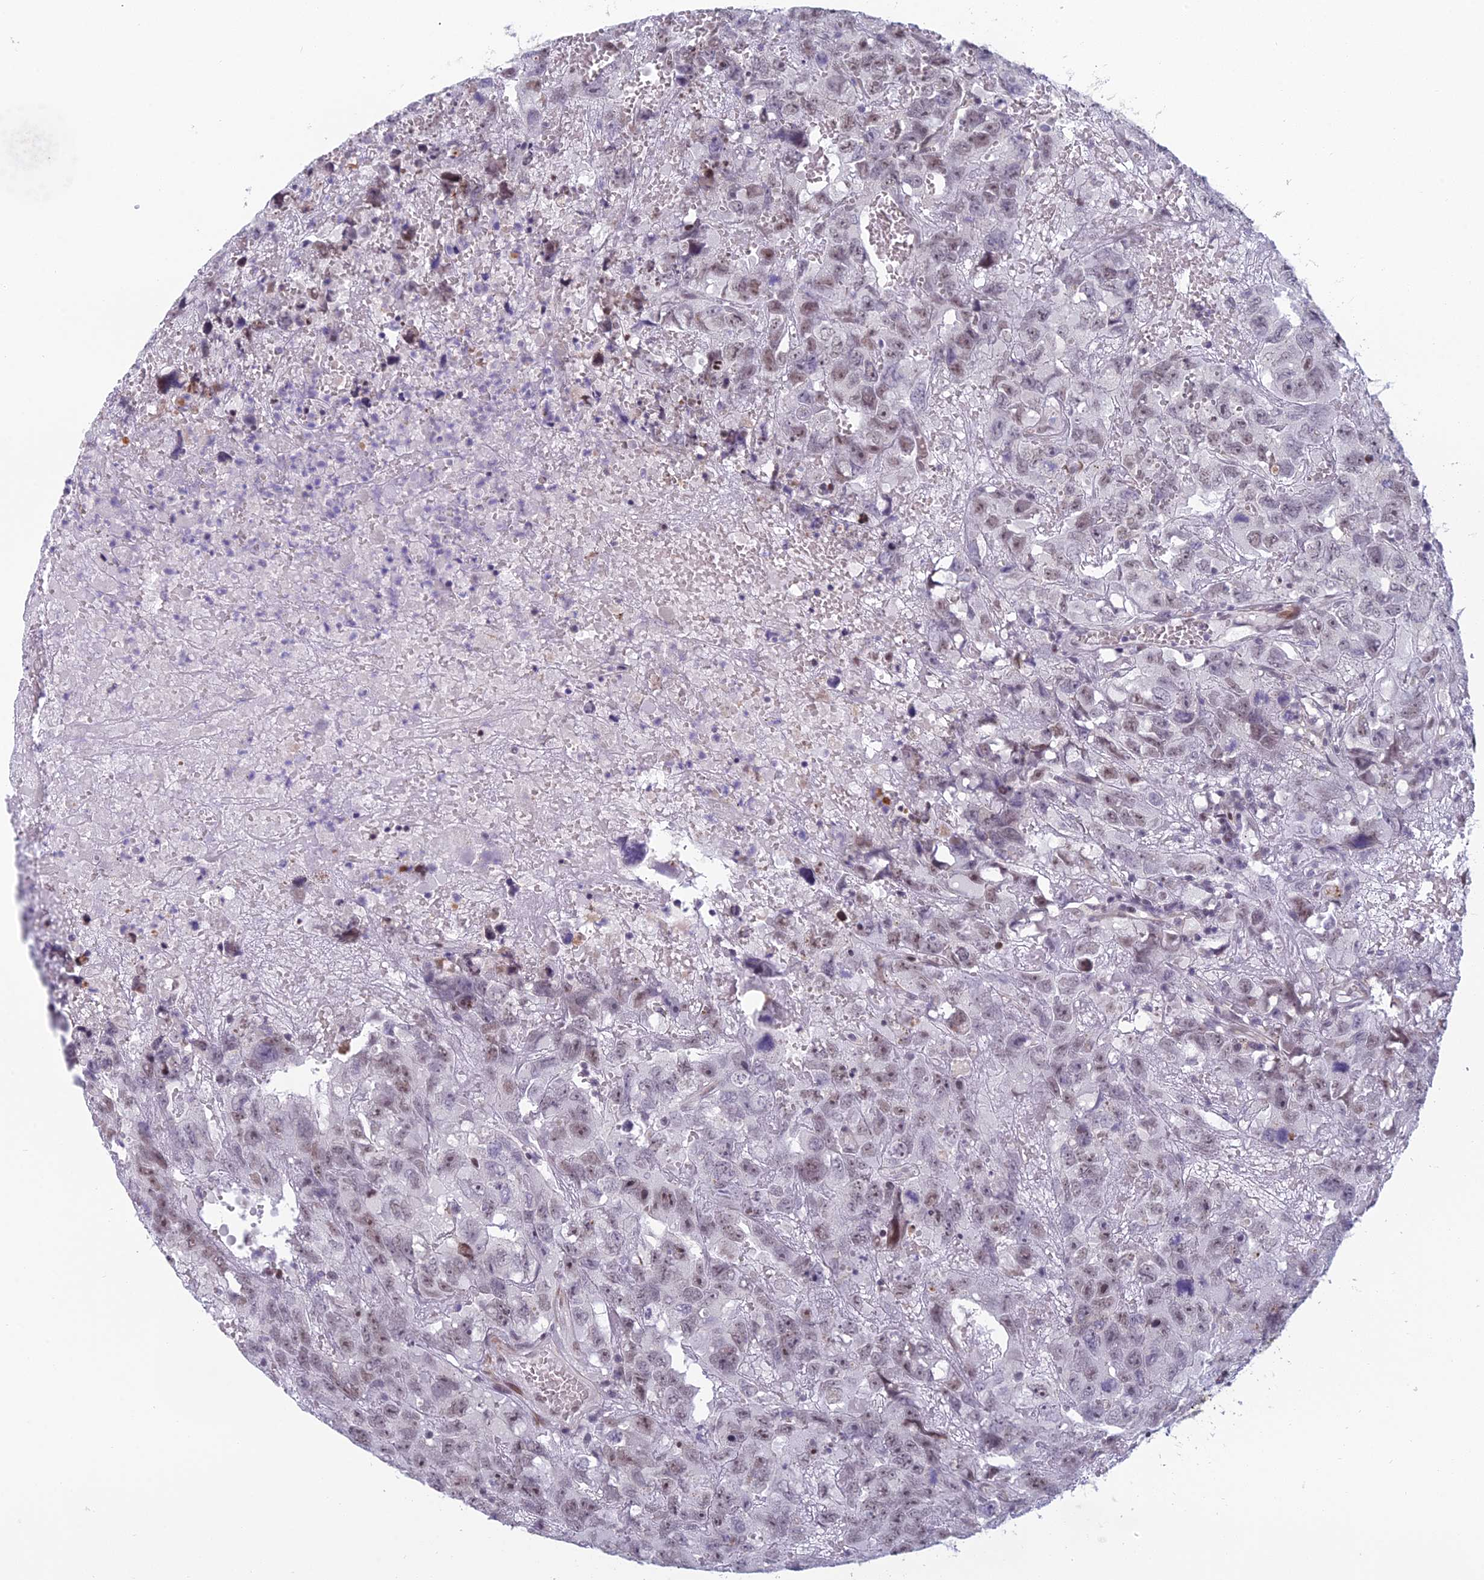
{"staining": {"intensity": "weak", "quantity": "25%-75%", "location": "nuclear"}, "tissue": "testis cancer", "cell_type": "Tumor cells", "image_type": "cancer", "snomed": [{"axis": "morphology", "description": "Carcinoma, Embryonal, NOS"}, {"axis": "topography", "description": "Testis"}], "caption": "The histopathology image shows a brown stain indicating the presence of a protein in the nuclear of tumor cells in testis cancer.", "gene": "RGS17", "patient": {"sex": "male", "age": 45}}